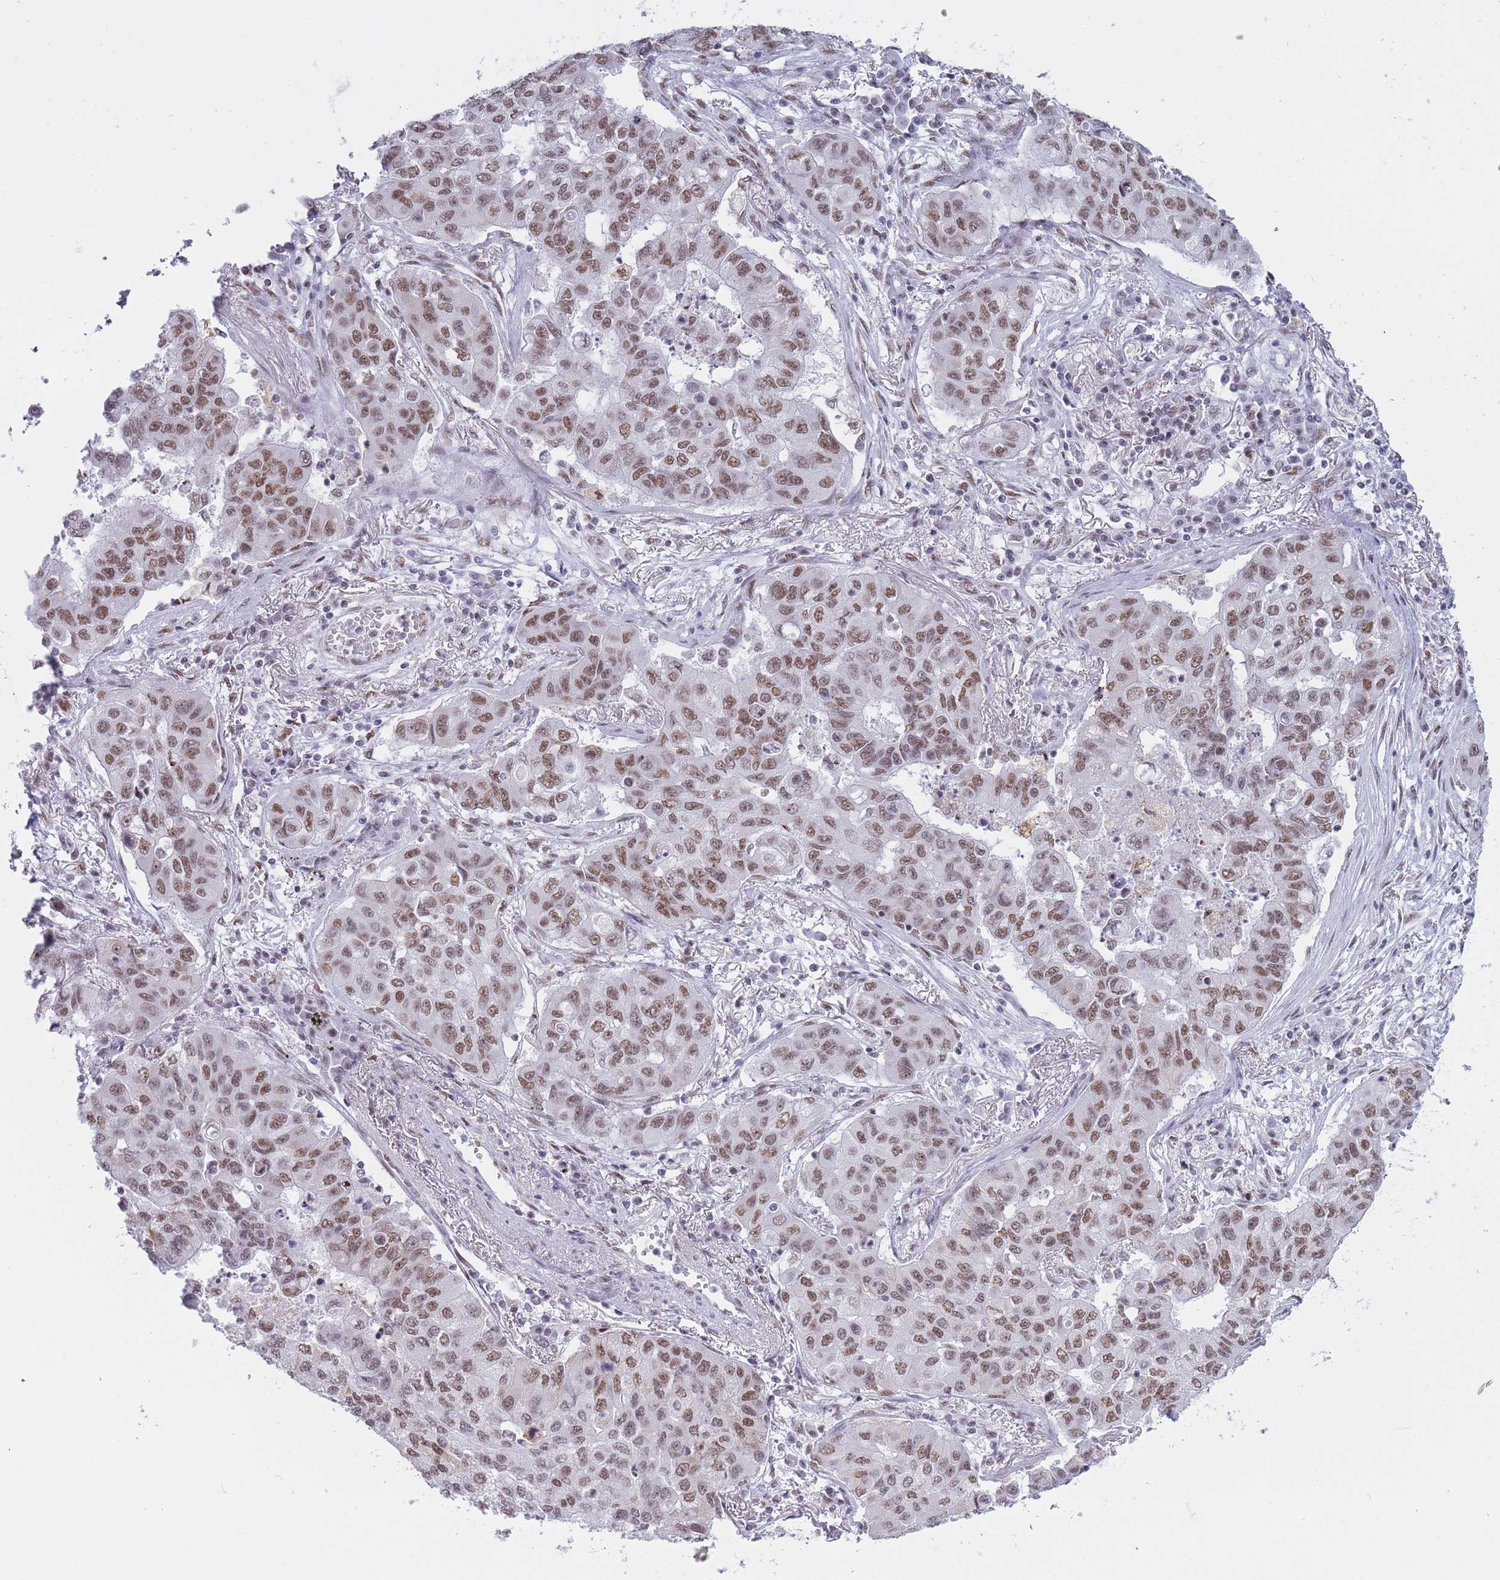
{"staining": {"intensity": "moderate", "quantity": ">75%", "location": "nuclear"}, "tissue": "lung cancer", "cell_type": "Tumor cells", "image_type": "cancer", "snomed": [{"axis": "morphology", "description": "Squamous cell carcinoma, NOS"}, {"axis": "topography", "description": "Lung"}], "caption": "The photomicrograph displays a brown stain indicating the presence of a protein in the nuclear of tumor cells in lung cancer. (DAB (3,3'-diaminobenzidine) IHC, brown staining for protein, blue staining for nuclei).", "gene": "HNRNPUL1", "patient": {"sex": "male", "age": 74}}